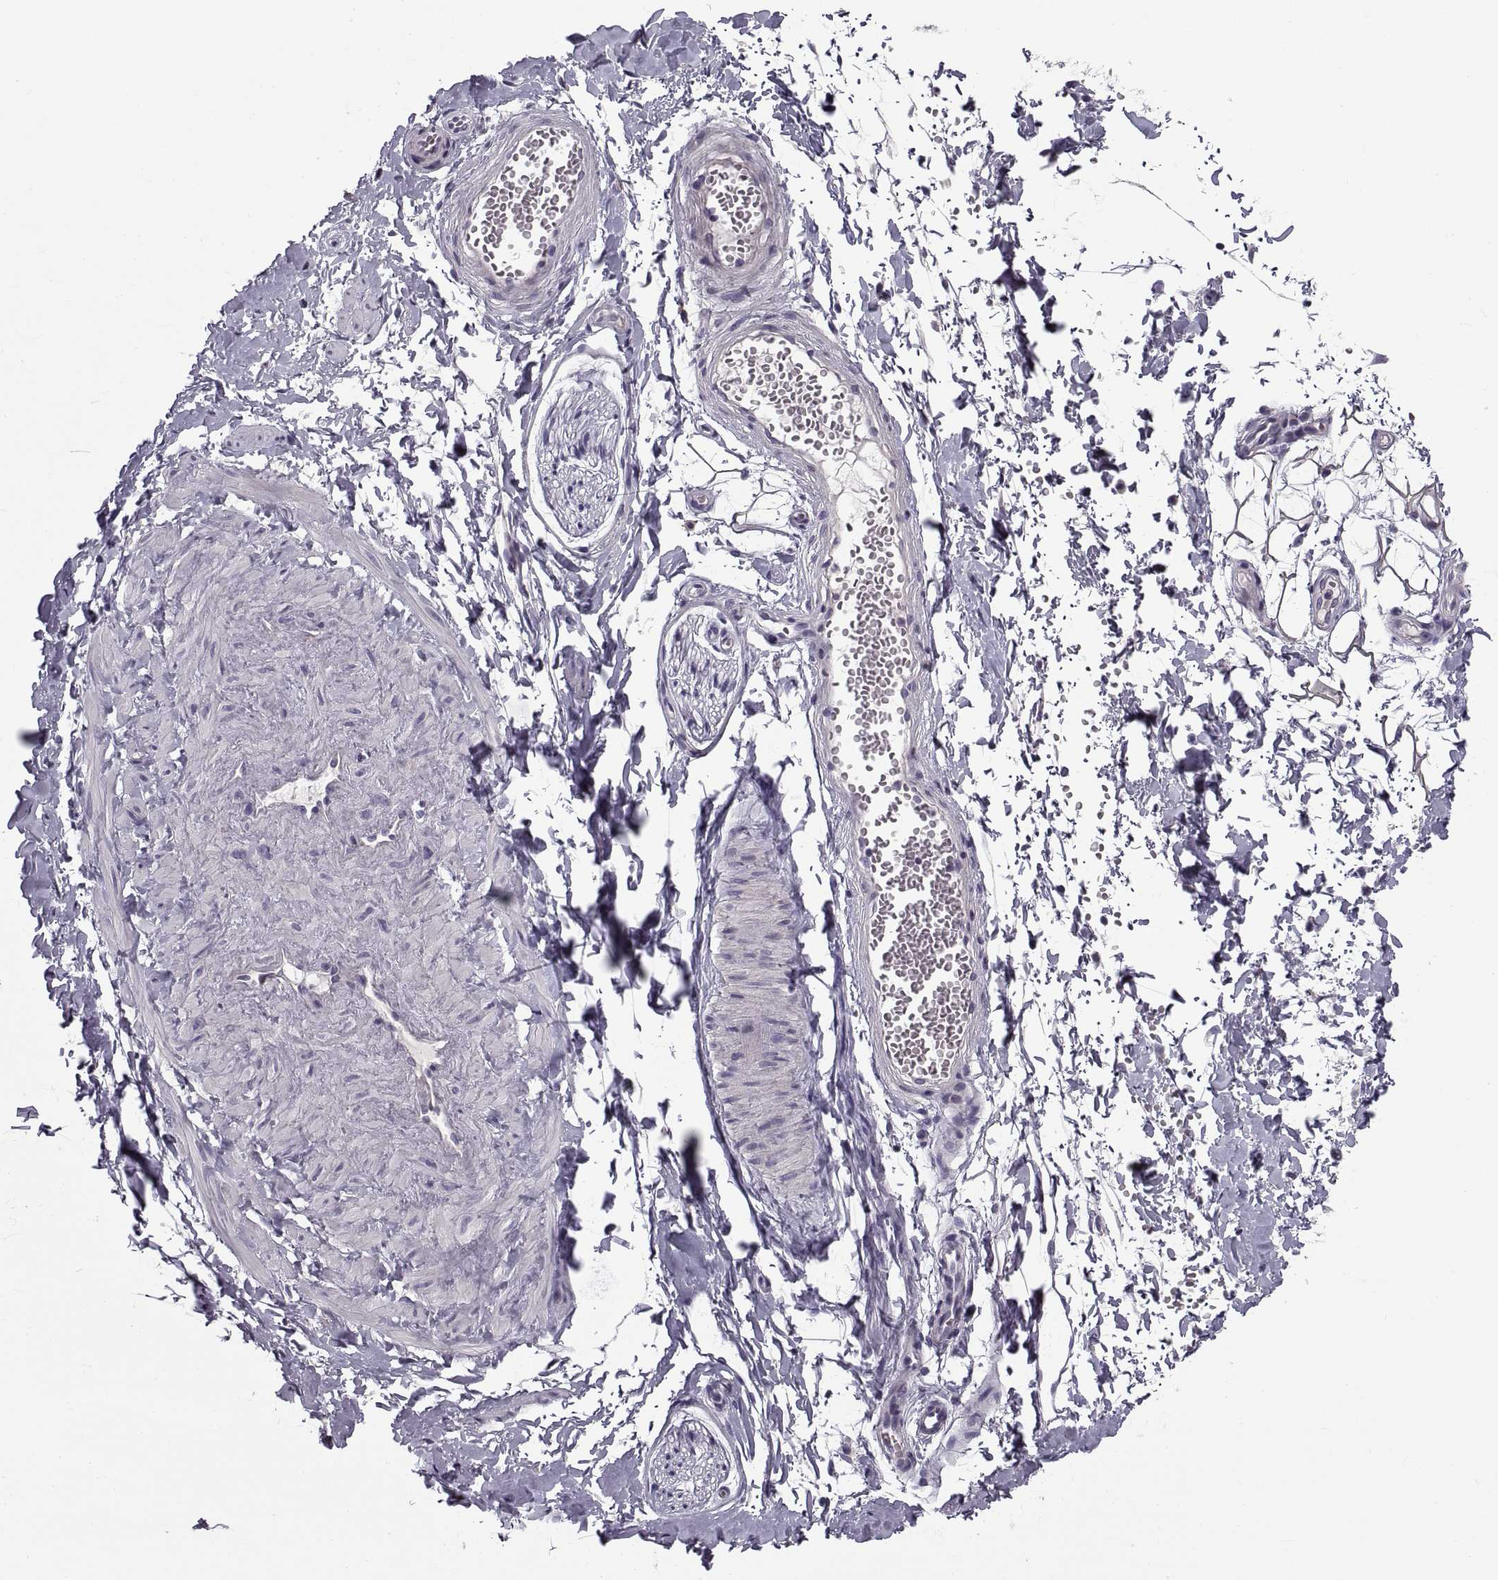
{"staining": {"intensity": "negative", "quantity": "none", "location": "none"}, "tissue": "adipose tissue", "cell_type": "Adipocytes", "image_type": "normal", "snomed": [{"axis": "morphology", "description": "Normal tissue, NOS"}, {"axis": "topography", "description": "Smooth muscle"}, {"axis": "topography", "description": "Peripheral nerve tissue"}], "caption": "A high-resolution photomicrograph shows immunohistochemistry staining of unremarkable adipose tissue, which displays no significant expression in adipocytes. Brightfield microscopy of IHC stained with DAB (3,3'-diaminobenzidine) (brown) and hematoxylin (blue), captured at high magnification.", "gene": "CALCR", "patient": {"sex": "male", "age": 22}}